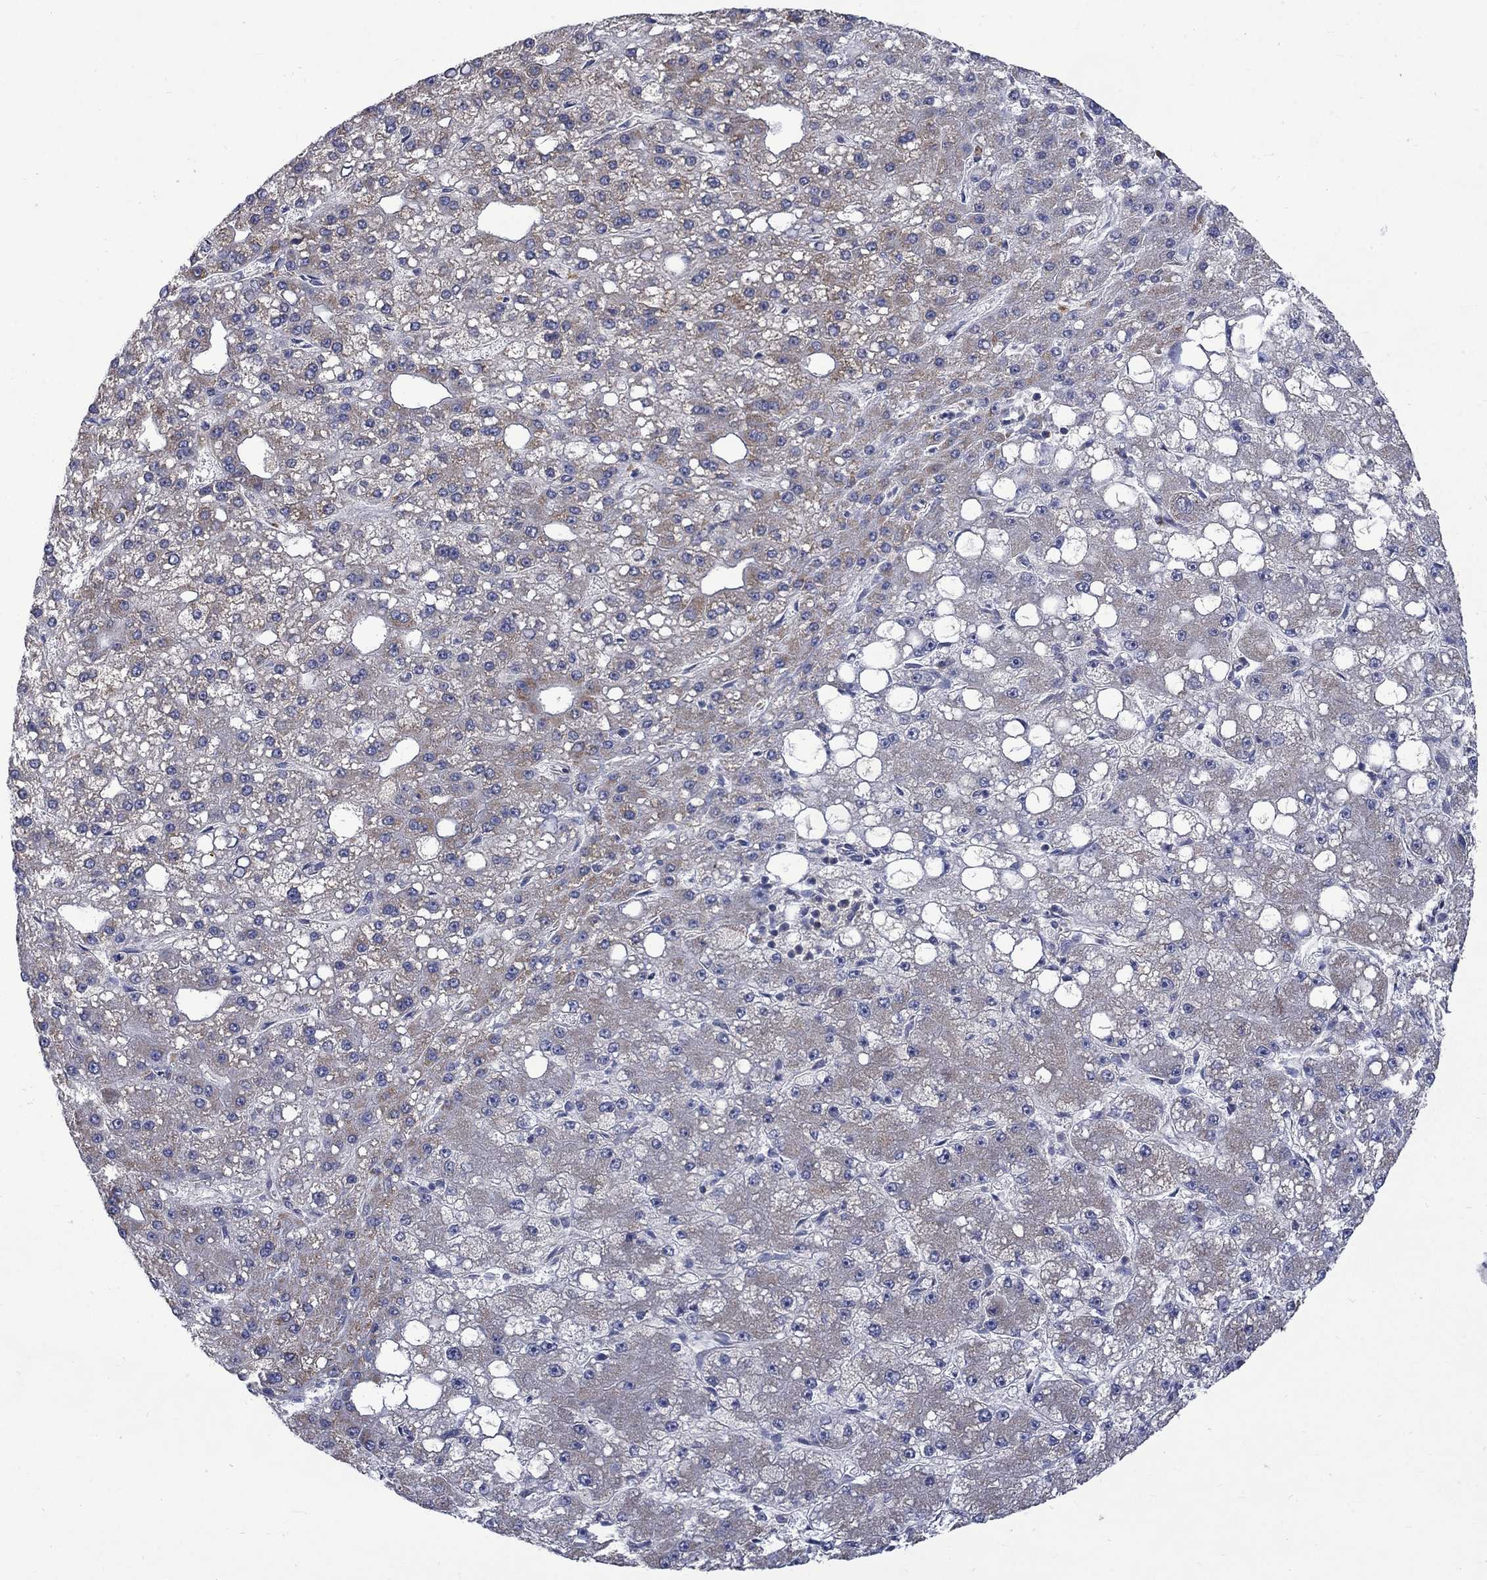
{"staining": {"intensity": "weak", "quantity": "25%-75%", "location": "cytoplasmic/membranous"}, "tissue": "liver cancer", "cell_type": "Tumor cells", "image_type": "cancer", "snomed": [{"axis": "morphology", "description": "Carcinoma, Hepatocellular, NOS"}, {"axis": "topography", "description": "Liver"}], "caption": "Brown immunohistochemical staining in human liver cancer (hepatocellular carcinoma) displays weak cytoplasmic/membranous positivity in about 25%-75% of tumor cells. The protein is stained brown, and the nuclei are stained in blue (DAB IHC with brightfield microscopy, high magnification).", "gene": "HSPA12A", "patient": {"sex": "male", "age": 67}}